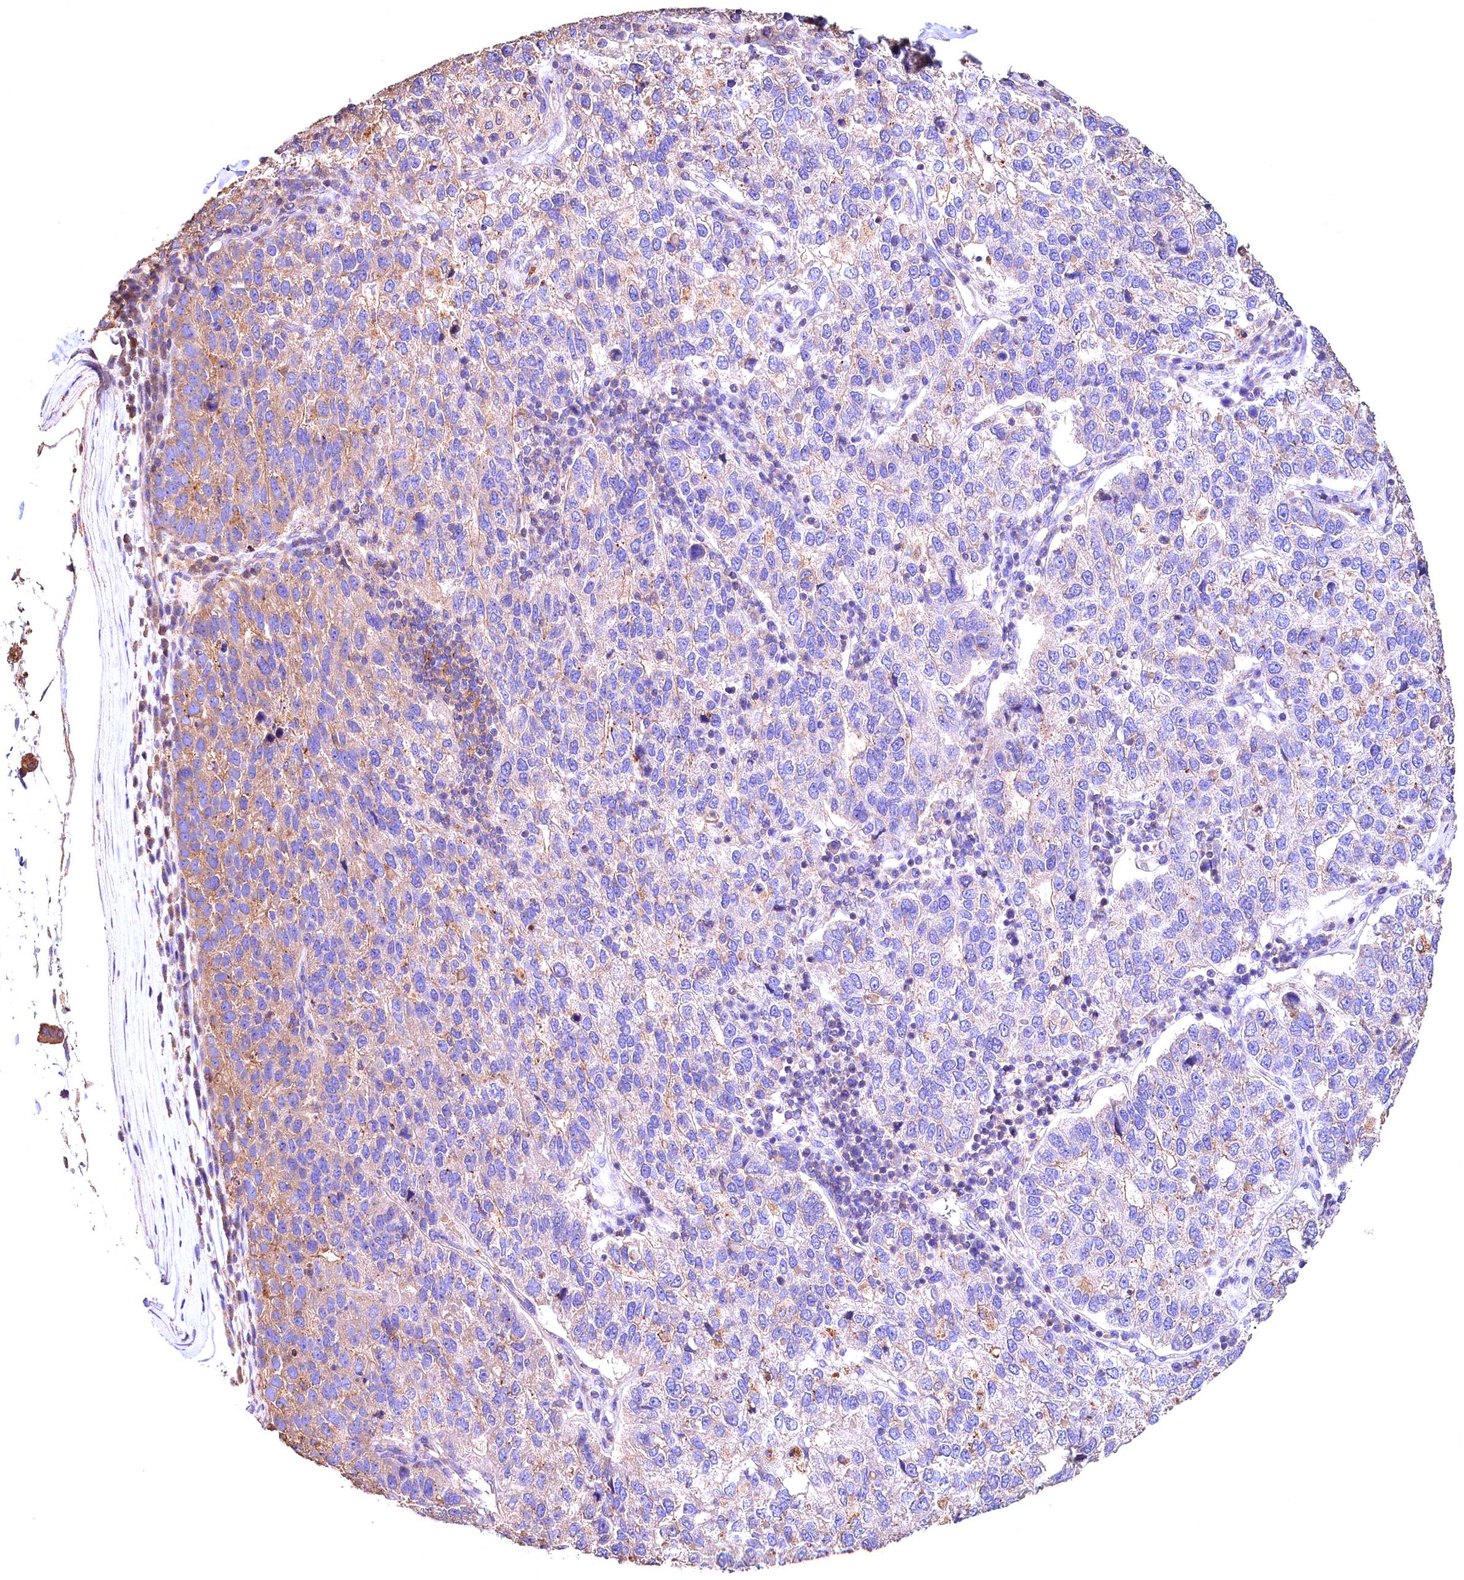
{"staining": {"intensity": "weak", "quantity": "<25%", "location": "cytoplasmic/membranous"}, "tissue": "pancreatic cancer", "cell_type": "Tumor cells", "image_type": "cancer", "snomed": [{"axis": "morphology", "description": "Adenocarcinoma, NOS"}, {"axis": "topography", "description": "Pancreas"}], "caption": "IHC image of pancreatic cancer (adenocarcinoma) stained for a protein (brown), which displays no staining in tumor cells.", "gene": "OAS3", "patient": {"sex": "female", "age": 61}}